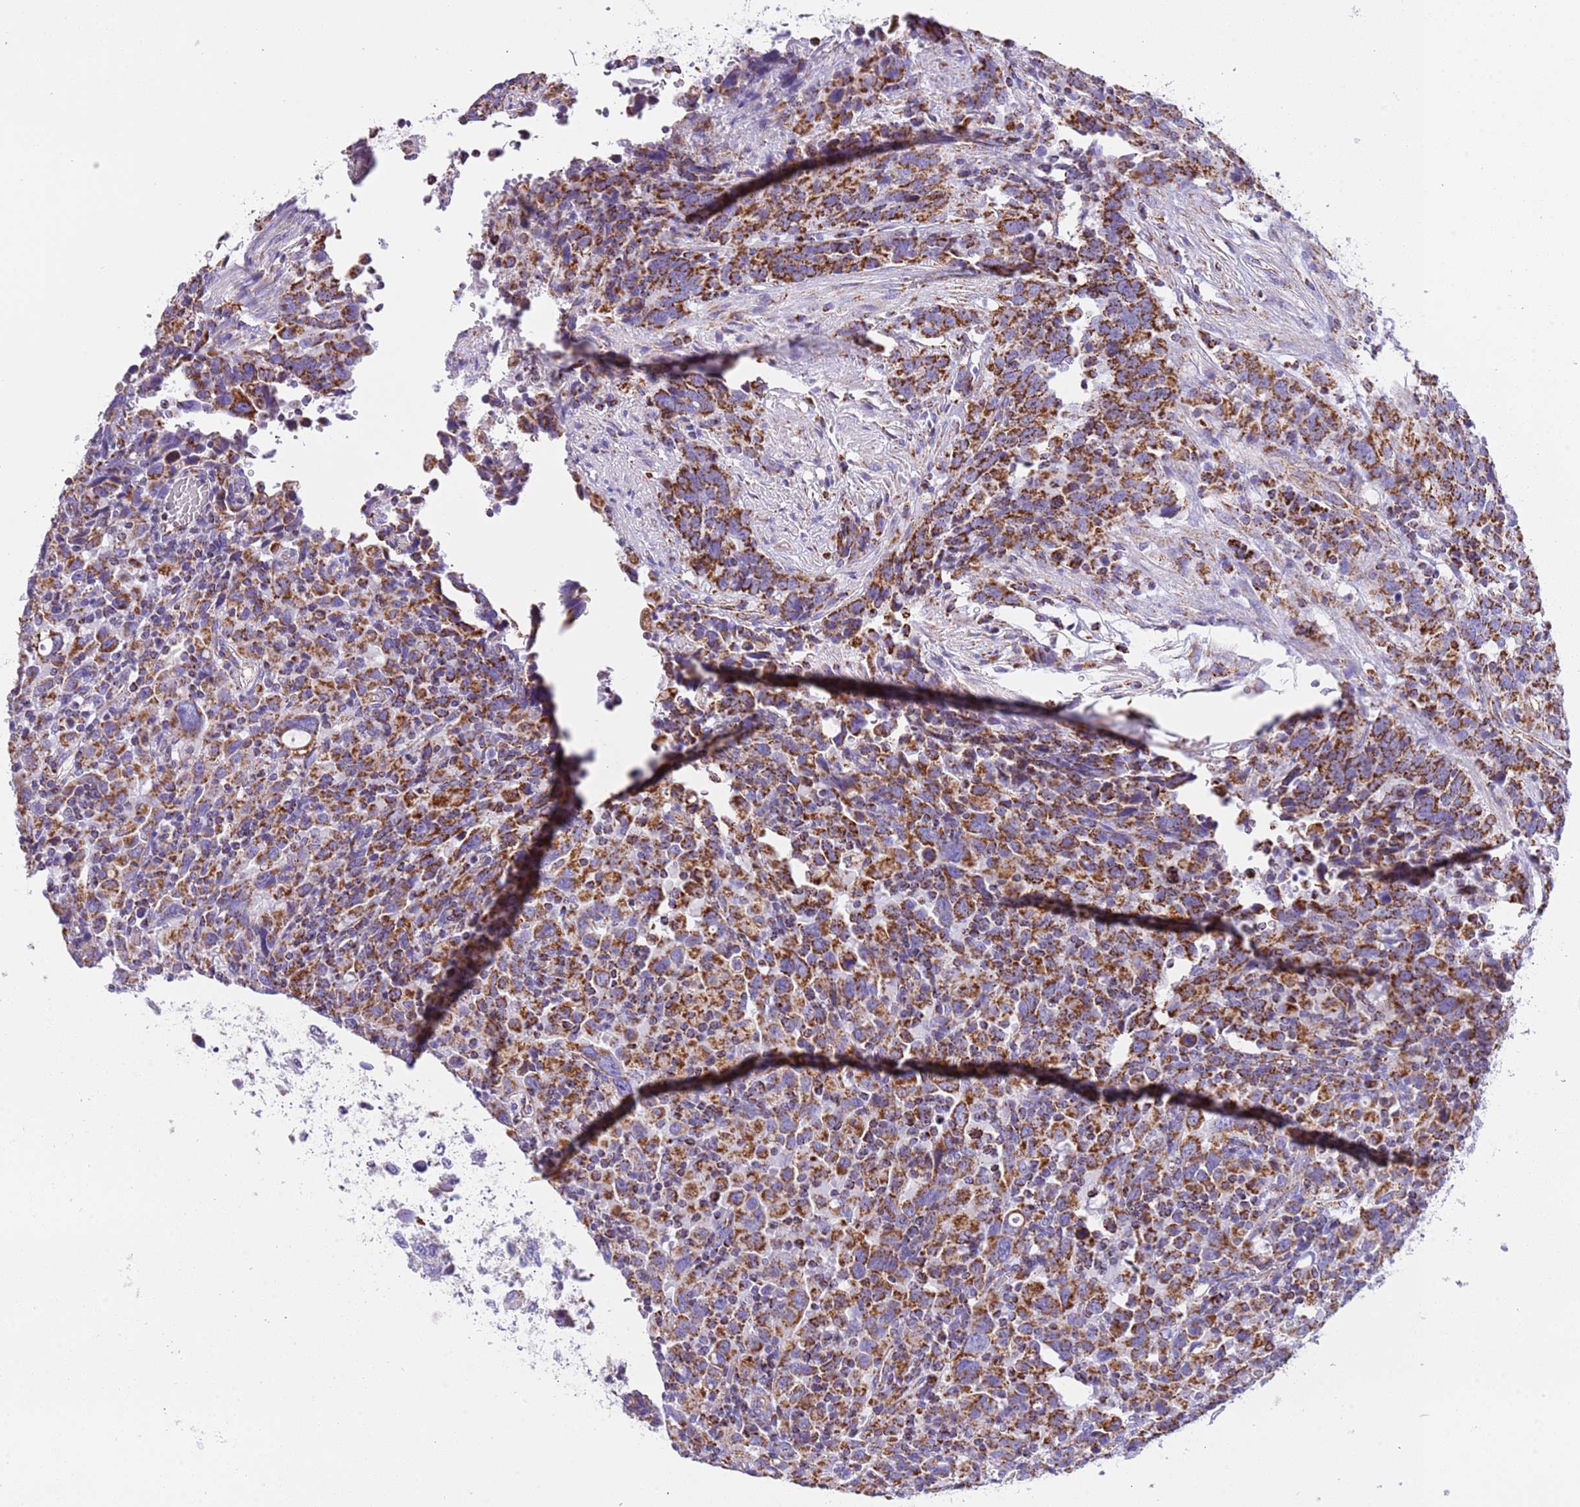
{"staining": {"intensity": "strong", "quantity": ">75%", "location": "cytoplasmic/membranous"}, "tissue": "urothelial cancer", "cell_type": "Tumor cells", "image_type": "cancer", "snomed": [{"axis": "morphology", "description": "Urothelial carcinoma, High grade"}, {"axis": "topography", "description": "Urinary bladder"}], "caption": "A high amount of strong cytoplasmic/membranous staining is present in approximately >75% of tumor cells in urothelial carcinoma (high-grade) tissue.", "gene": "SUCLG2", "patient": {"sex": "male", "age": 61}}